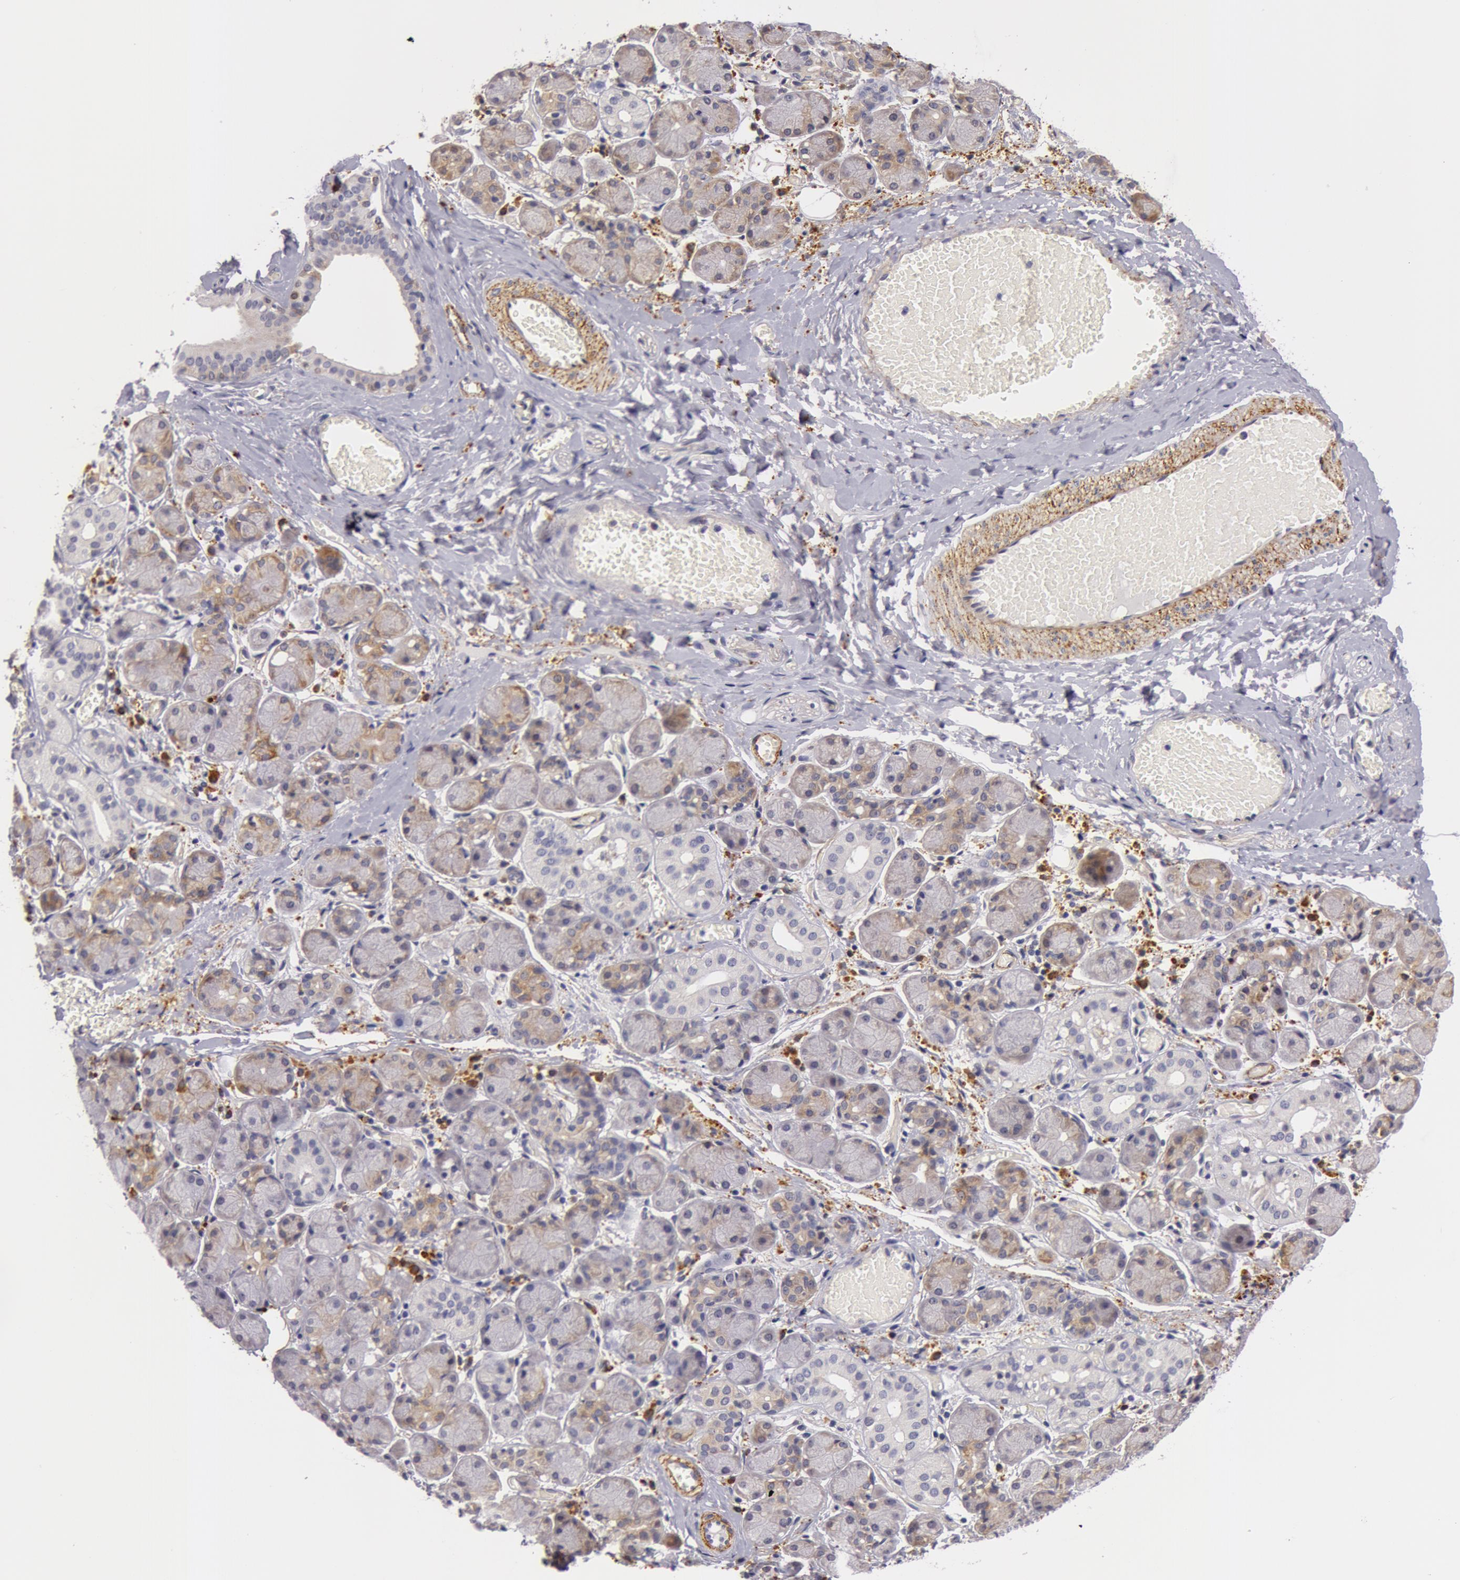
{"staining": {"intensity": "weak", "quantity": "25%-75%", "location": "cytoplasmic/membranous"}, "tissue": "salivary gland", "cell_type": "Glandular cells", "image_type": "normal", "snomed": [{"axis": "morphology", "description": "Normal tissue, NOS"}, {"axis": "topography", "description": "Salivary gland"}], "caption": "High-magnification brightfield microscopy of benign salivary gland stained with DAB (3,3'-diaminobenzidine) (brown) and counterstained with hematoxylin (blue). glandular cells exhibit weak cytoplasmic/membranous staining is seen in about25%-75% of cells.", "gene": "IL23A", "patient": {"sex": "female", "age": 24}}